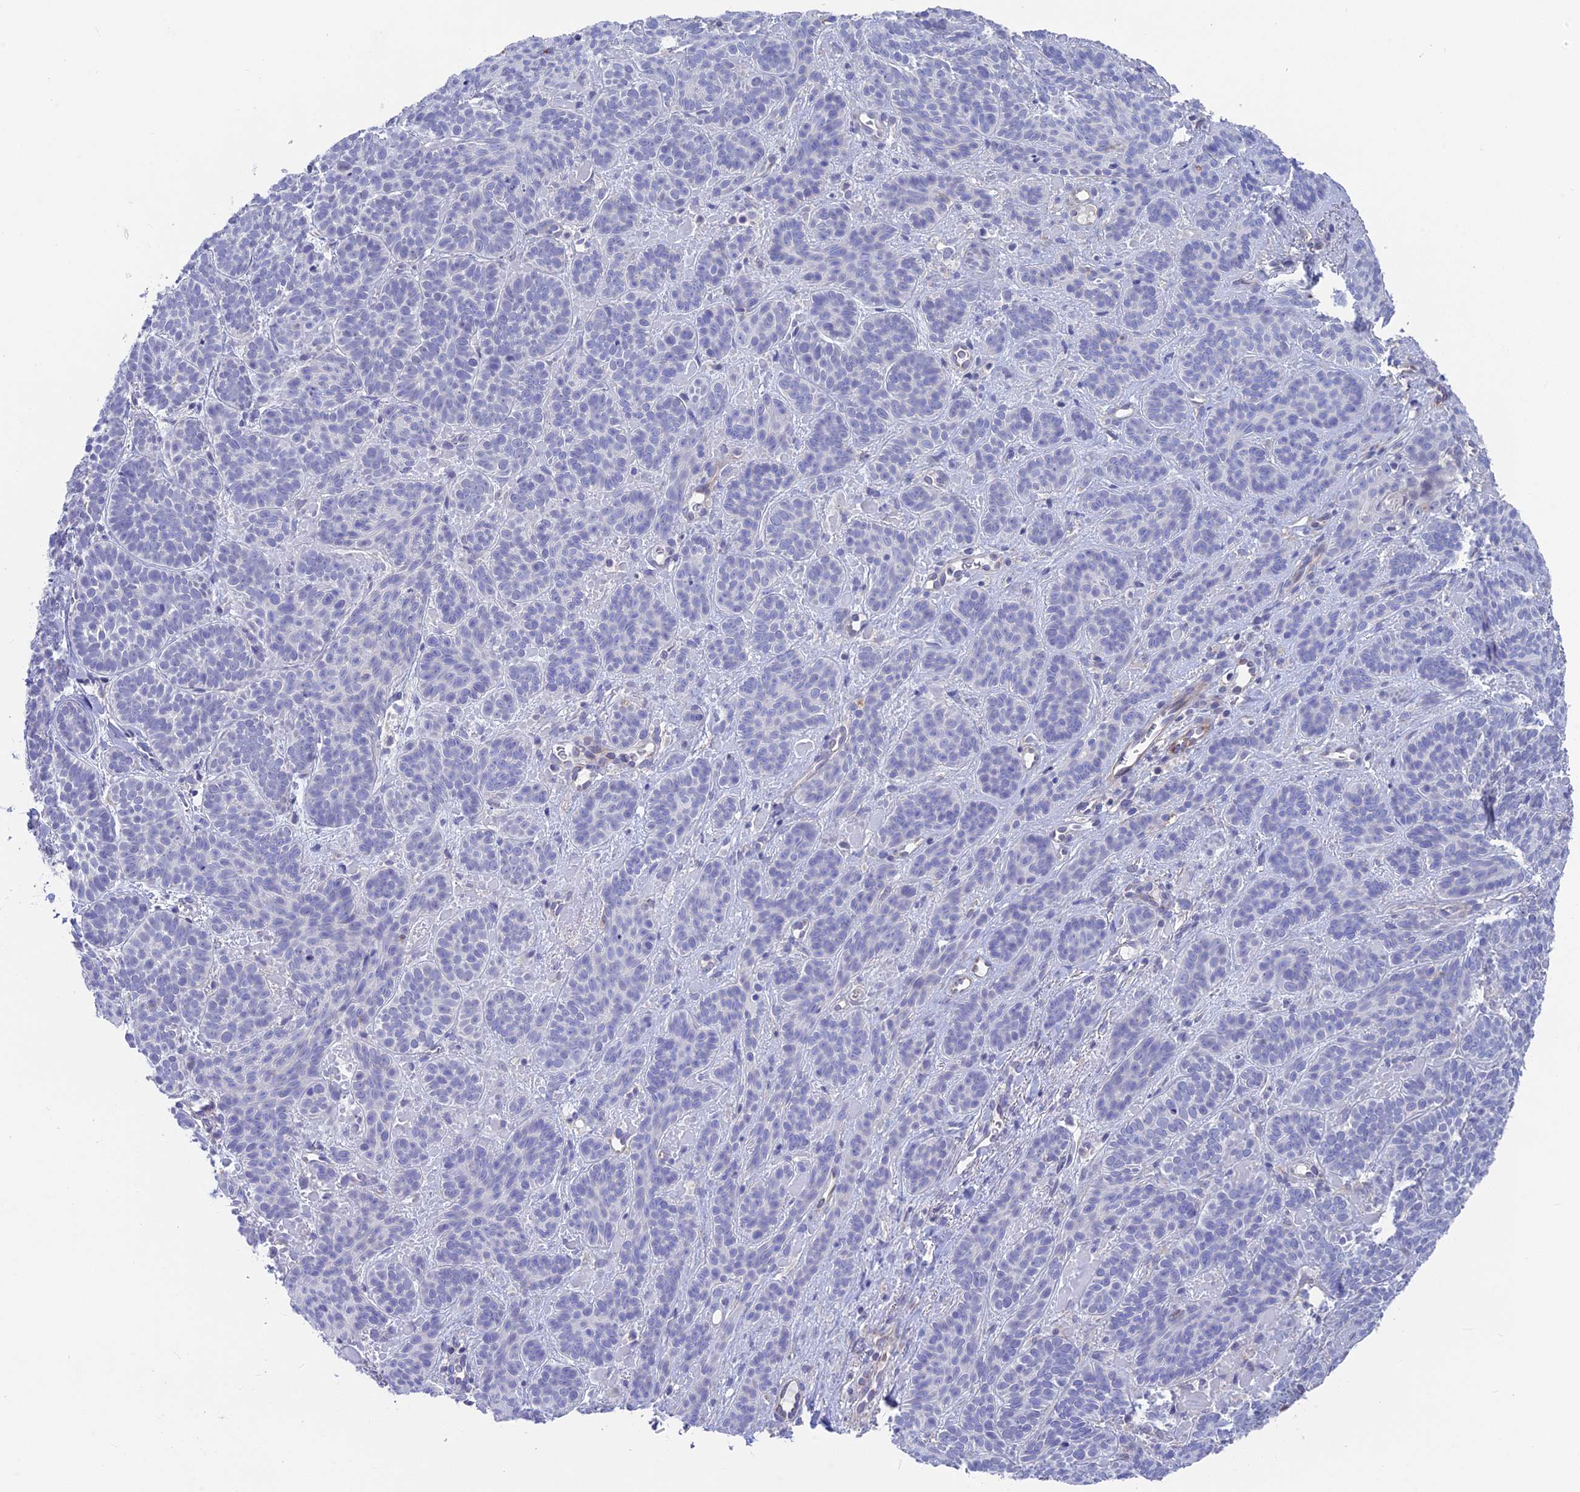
{"staining": {"intensity": "negative", "quantity": "none", "location": "none"}, "tissue": "skin cancer", "cell_type": "Tumor cells", "image_type": "cancer", "snomed": [{"axis": "morphology", "description": "Basal cell carcinoma"}, {"axis": "topography", "description": "Skin"}], "caption": "Tumor cells show no significant expression in basal cell carcinoma (skin). (Stains: DAB (3,3'-diaminobenzidine) immunohistochemistry (IHC) with hematoxylin counter stain, Microscopy: brightfield microscopy at high magnification).", "gene": "SNTN", "patient": {"sex": "male", "age": 85}}